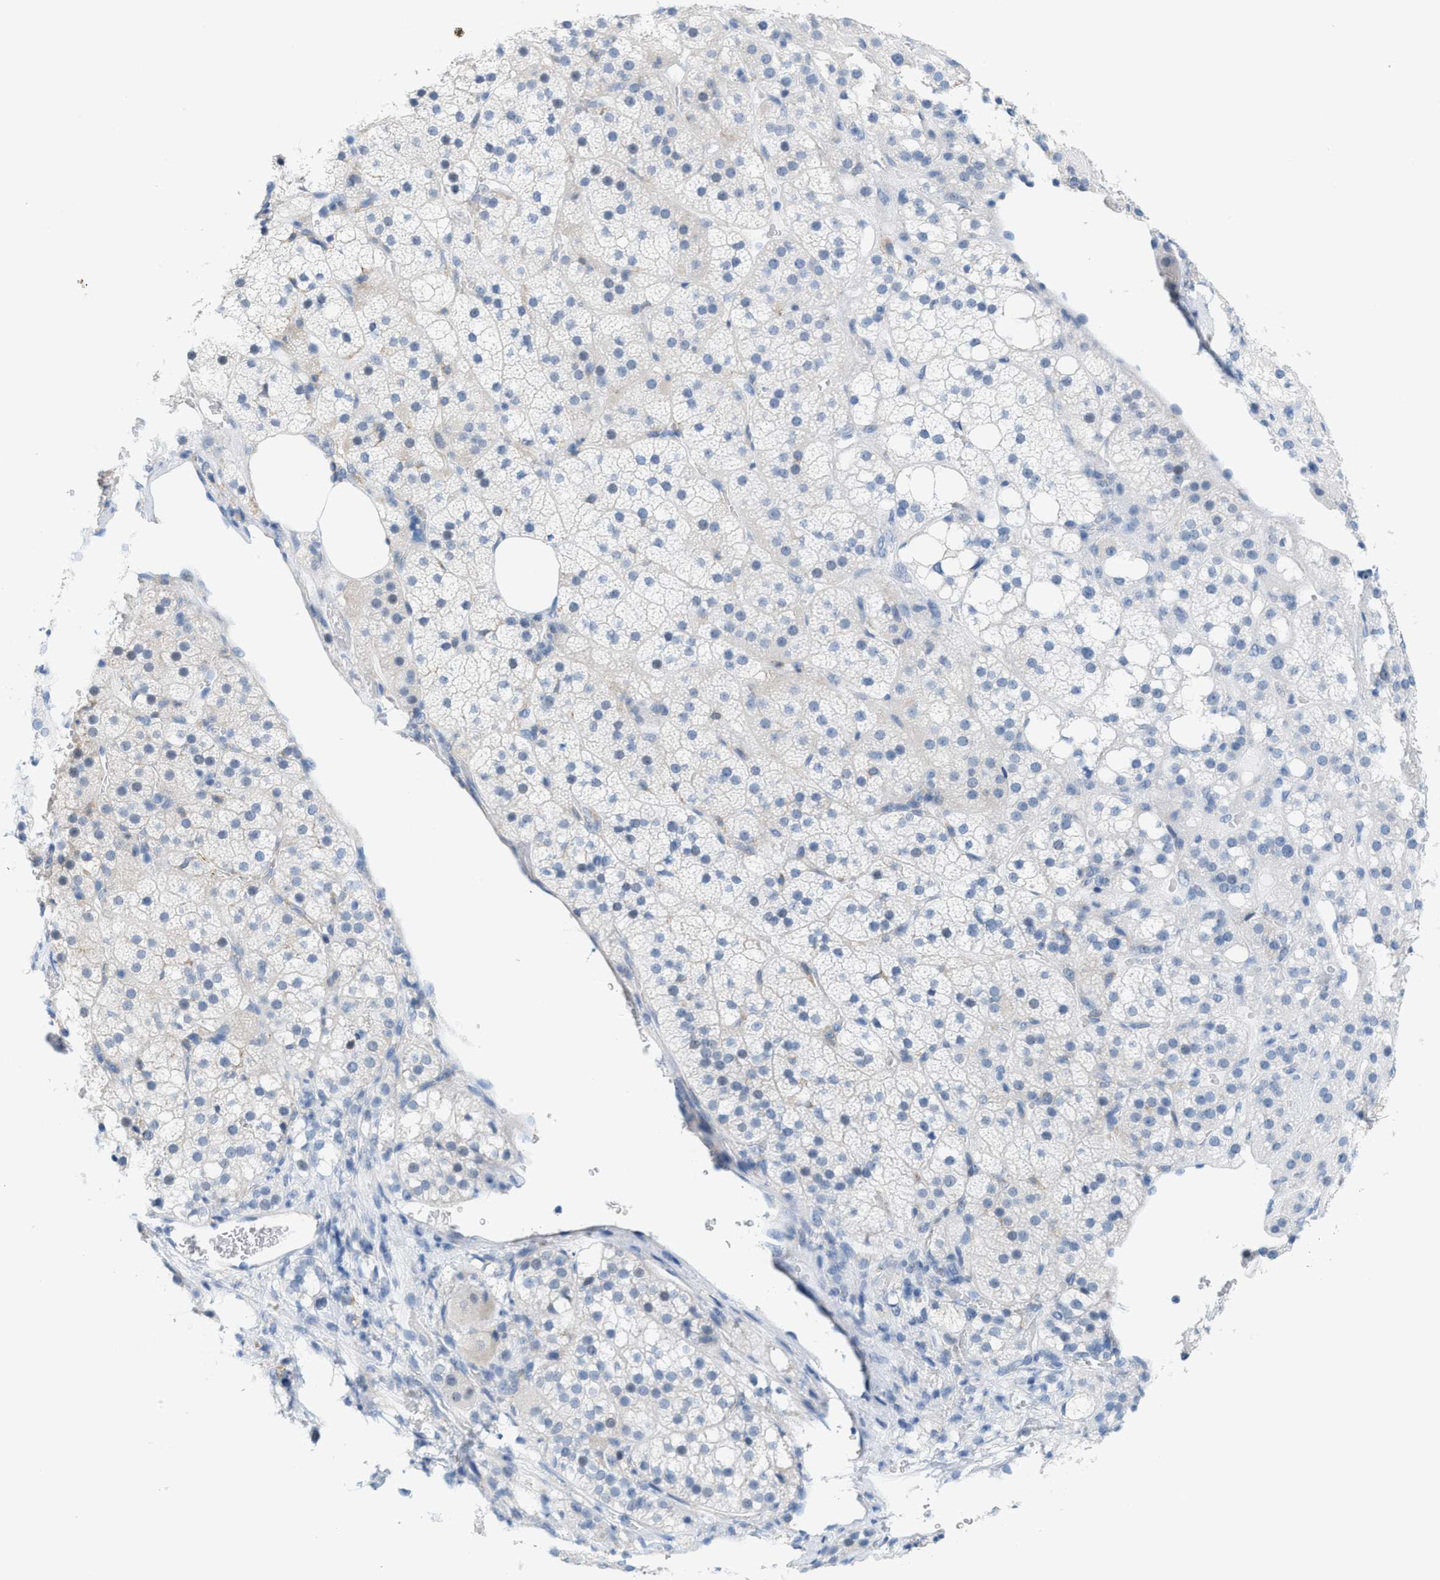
{"staining": {"intensity": "negative", "quantity": "none", "location": "none"}, "tissue": "adrenal gland", "cell_type": "Glandular cells", "image_type": "normal", "snomed": [{"axis": "morphology", "description": "Normal tissue, NOS"}, {"axis": "topography", "description": "Adrenal gland"}], "caption": "This is an IHC histopathology image of benign adrenal gland. There is no expression in glandular cells.", "gene": "KIFC3", "patient": {"sex": "female", "age": 59}}